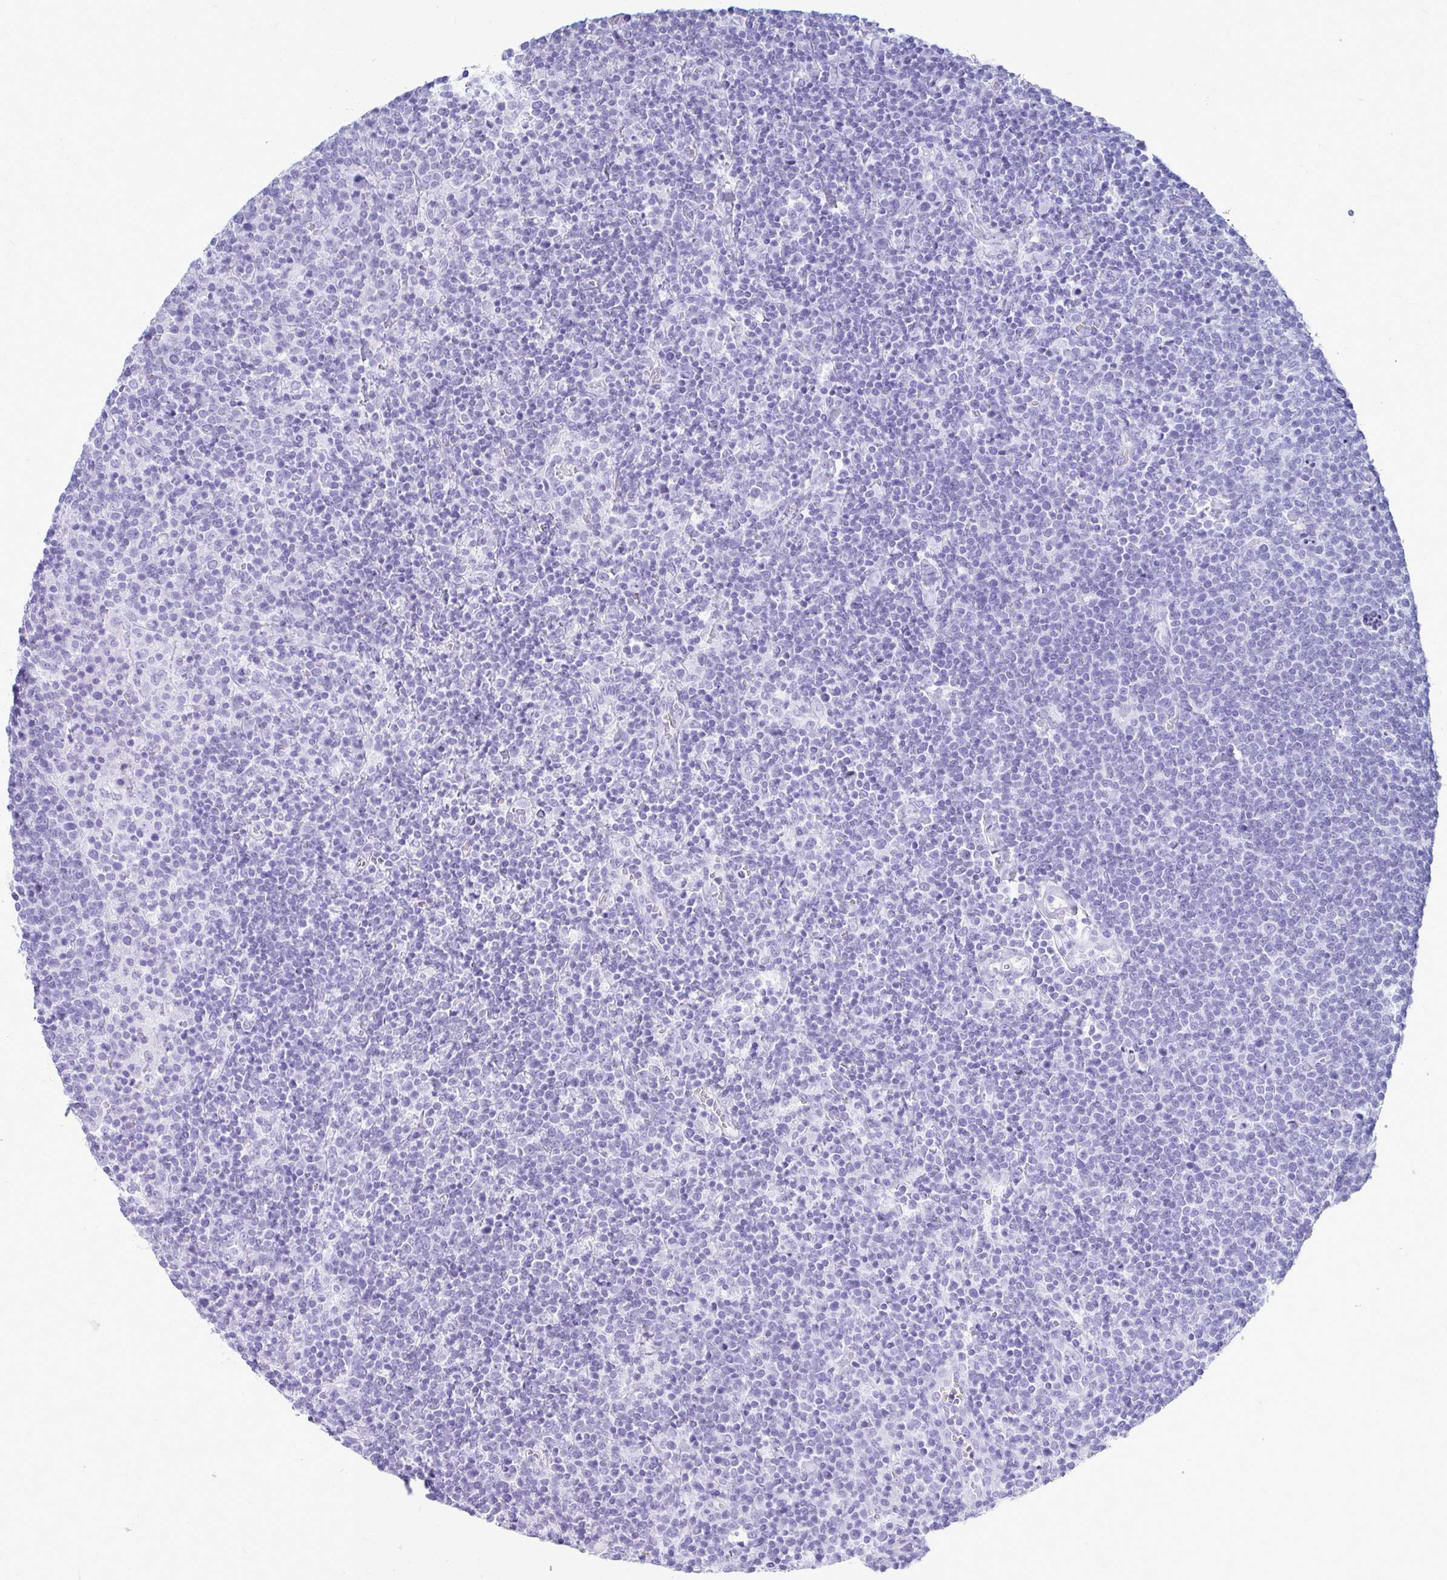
{"staining": {"intensity": "negative", "quantity": "none", "location": "none"}, "tissue": "lymphoma", "cell_type": "Tumor cells", "image_type": "cancer", "snomed": [{"axis": "morphology", "description": "Malignant lymphoma, non-Hodgkin's type, High grade"}, {"axis": "topography", "description": "Lymph node"}], "caption": "IHC of human malignant lymphoma, non-Hodgkin's type (high-grade) shows no staining in tumor cells. (DAB (3,3'-diaminobenzidine) immunohistochemistry (IHC), high magnification).", "gene": "ATP4B", "patient": {"sex": "male", "age": 61}}